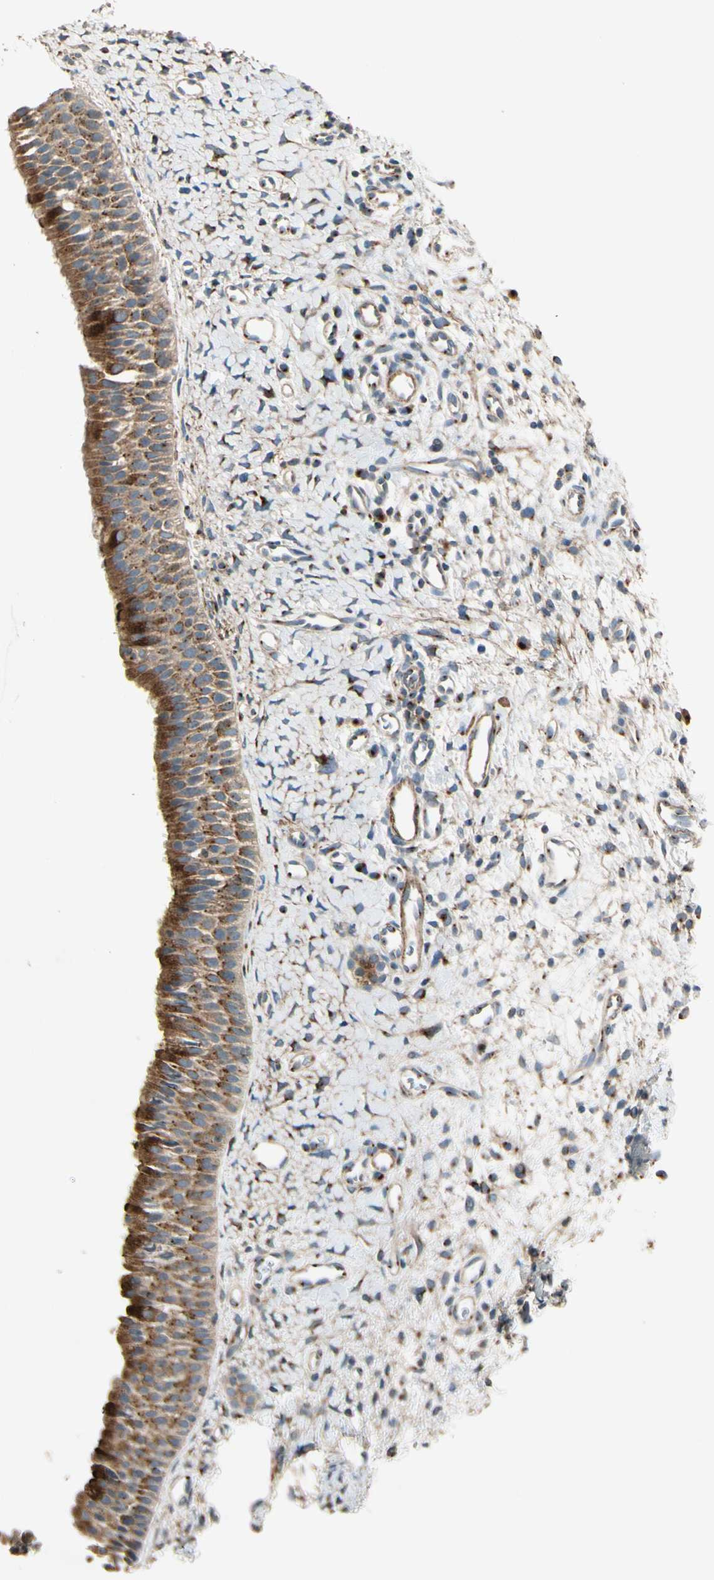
{"staining": {"intensity": "strong", "quantity": ">75%", "location": "cytoplasmic/membranous"}, "tissue": "nasopharynx", "cell_type": "Respiratory epithelial cells", "image_type": "normal", "snomed": [{"axis": "morphology", "description": "Normal tissue, NOS"}, {"axis": "topography", "description": "Nasopharynx"}], "caption": "IHC micrograph of normal nasopharynx stained for a protein (brown), which demonstrates high levels of strong cytoplasmic/membranous expression in approximately >75% of respiratory epithelial cells.", "gene": "AKAP9", "patient": {"sex": "male", "age": 22}}